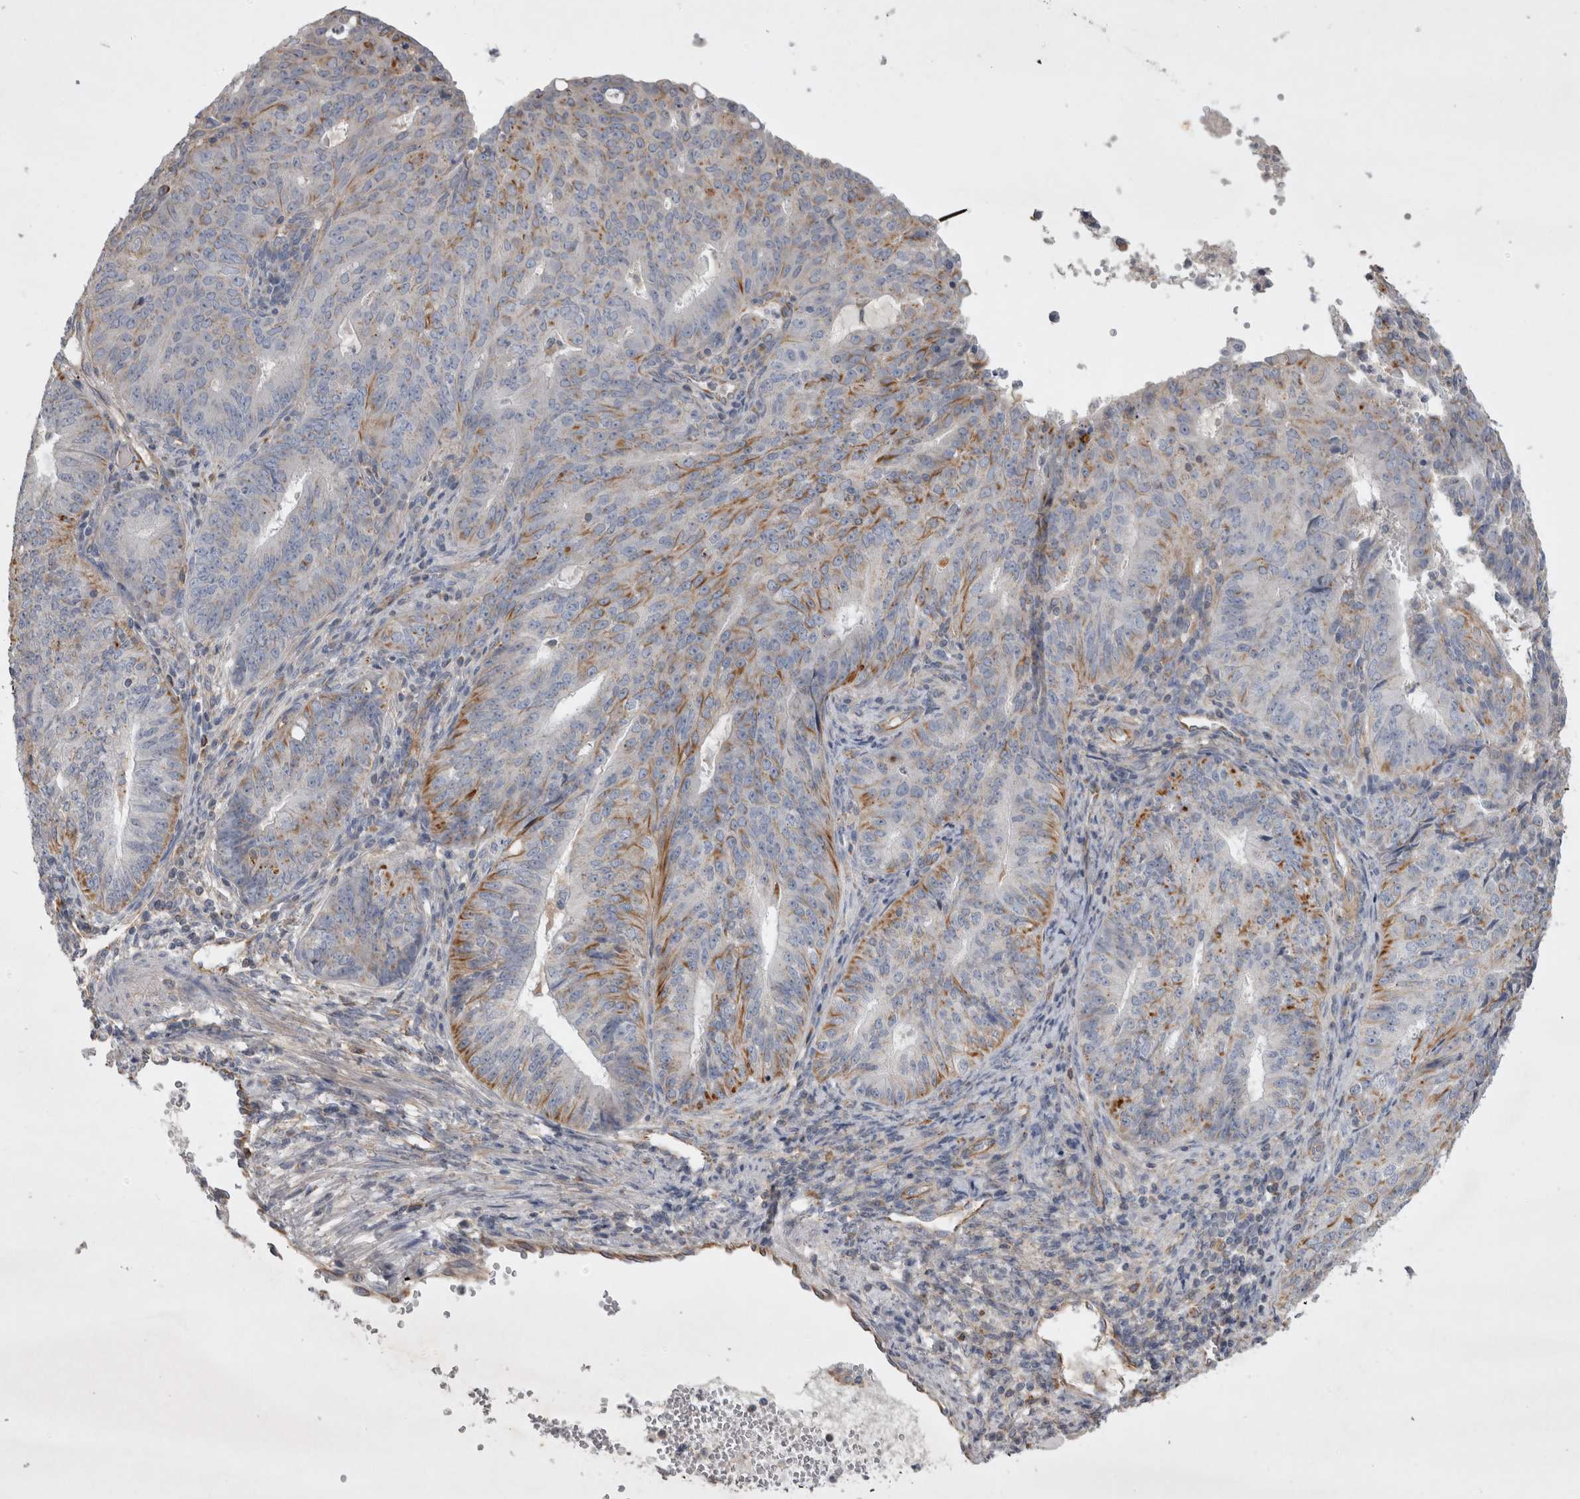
{"staining": {"intensity": "moderate", "quantity": "25%-75%", "location": "cytoplasmic/membranous"}, "tissue": "endometrial cancer", "cell_type": "Tumor cells", "image_type": "cancer", "snomed": [{"axis": "morphology", "description": "Adenocarcinoma, NOS"}, {"axis": "topography", "description": "Endometrium"}], "caption": "Immunohistochemistry micrograph of neoplastic tissue: human endometrial adenocarcinoma stained using immunohistochemistry exhibits medium levels of moderate protein expression localized specifically in the cytoplasmic/membranous of tumor cells, appearing as a cytoplasmic/membranous brown color.", "gene": "STRADB", "patient": {"sex": "female", "age": 32}}